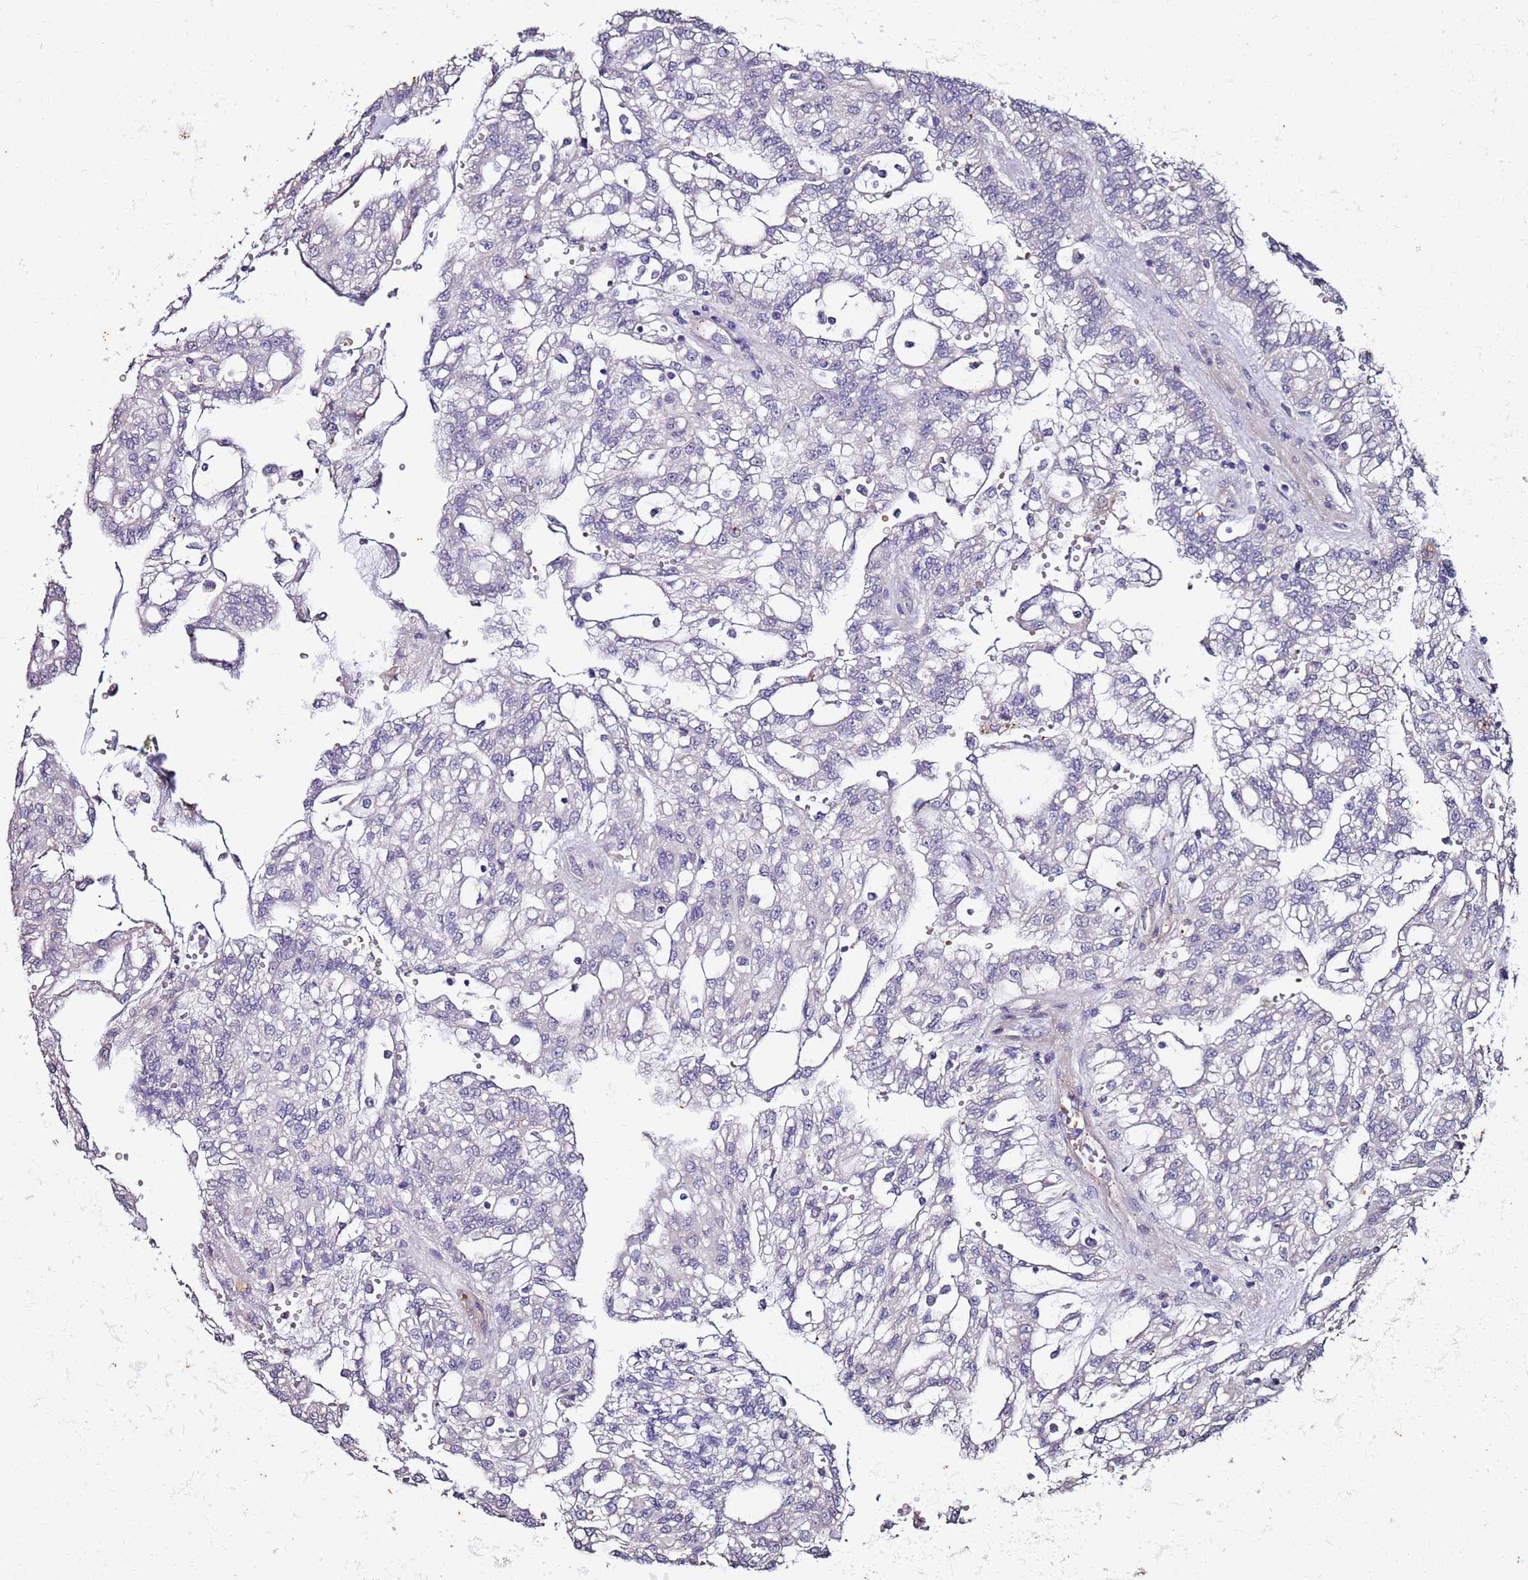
{"staining": {"intensity": "negative", "quantity": "none", "location": "none"}, "tissue": "renal cancer", "cell_type": "Tumor cells", "image_type": "cancer", "snomed": [{"axis": "morphology", "description": "Adenocarcinoma, NOS"}, {"axis": "topography", "description": "Kidney"}], "caption": "This image is of renal cancer stained with immunohistochemistry (IHC) to label a protein in brown with the nuclei are counter-stained blue. There is no staining in tumor cells.", "gene": "C3orf80", "patient": {"sex": "male", "age": 63}}